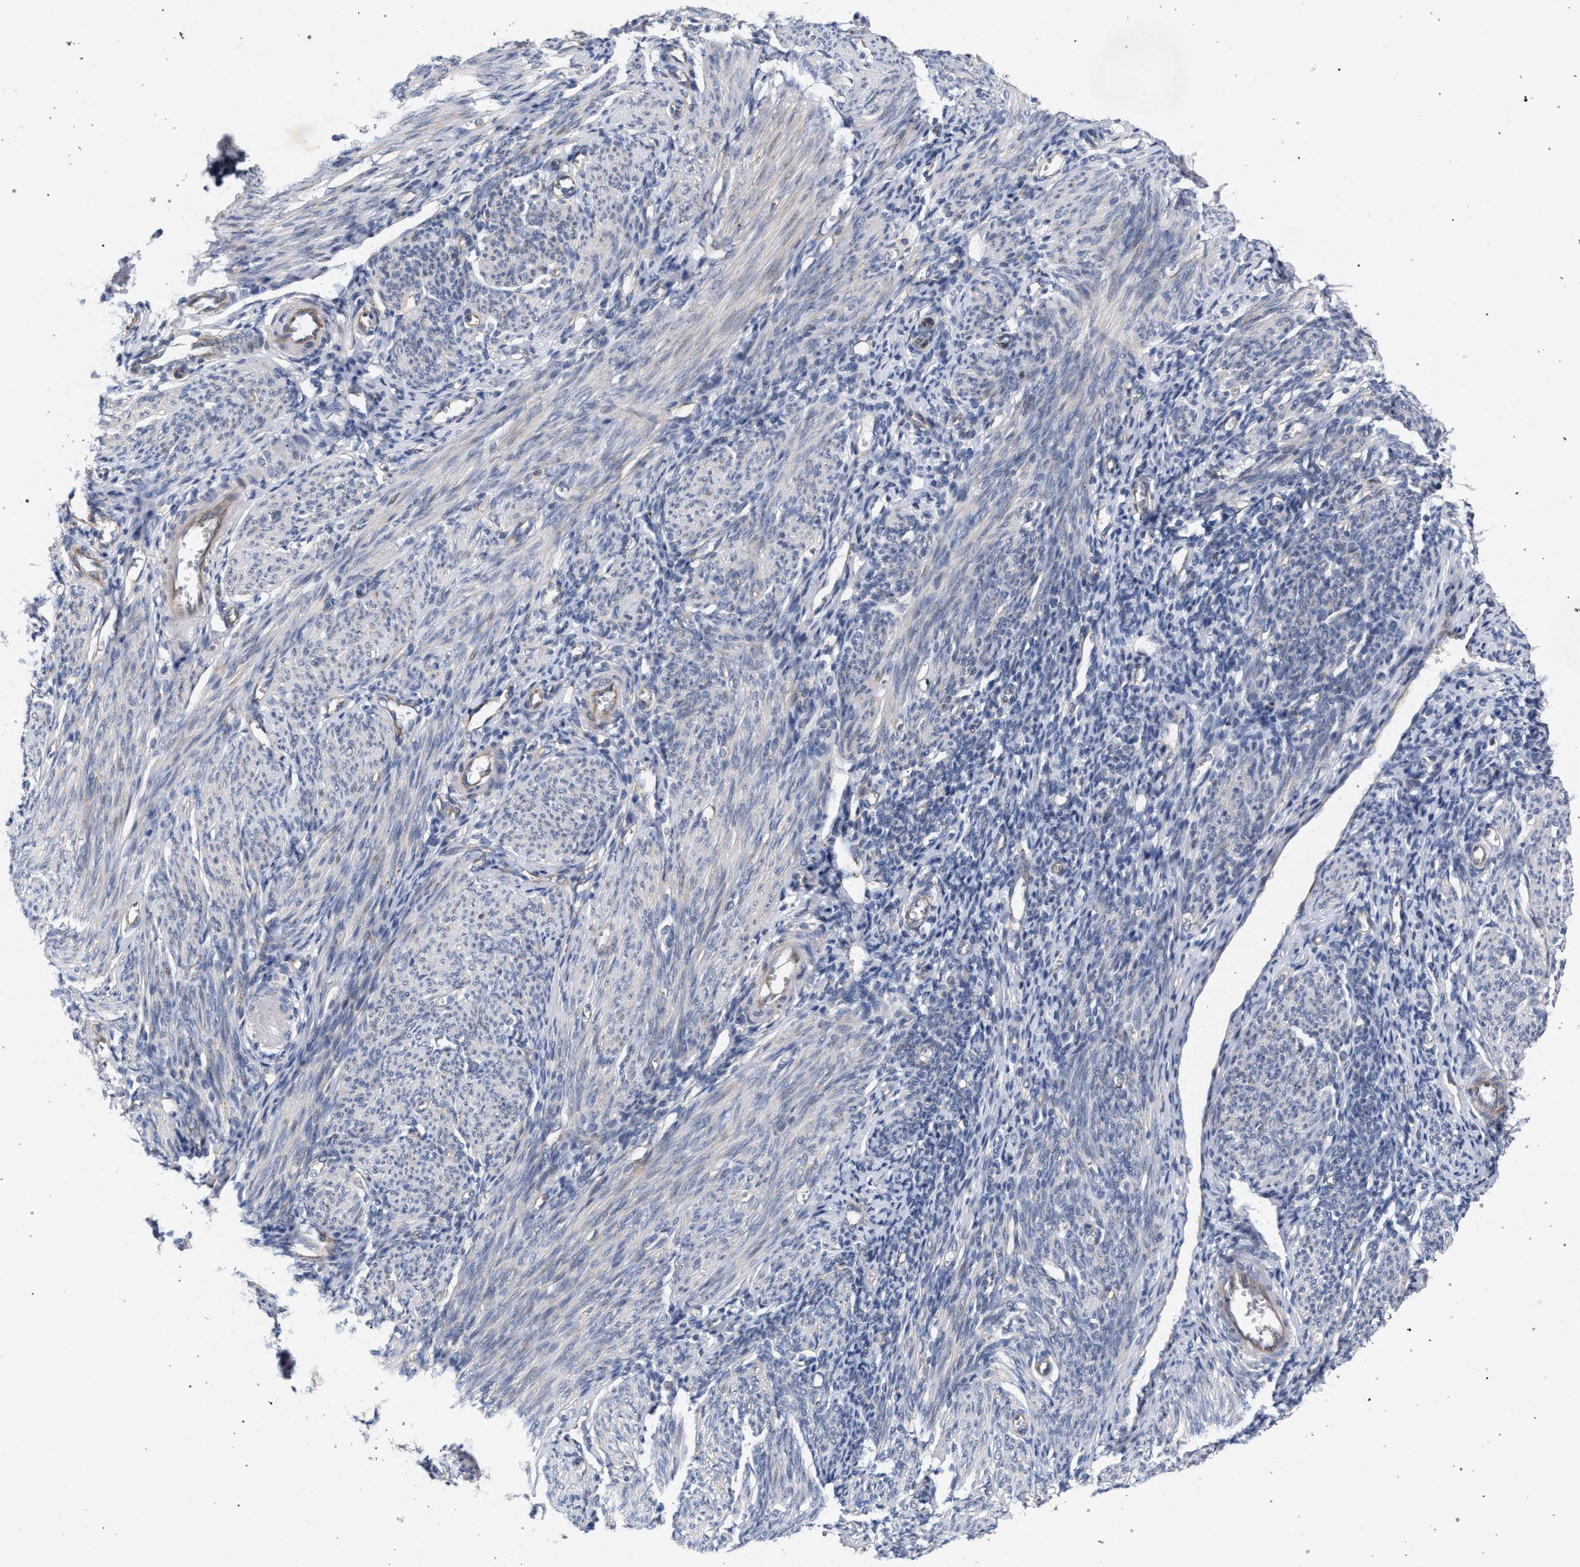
{"staining": {"intensity": "negative", "quantity": "none", "location": "none"}, "tissue": "endometrium", "cell_type": "Cells in endometrial stroma", "image_type": "normal", "snomed": [{"axis": "morphology", "description": "Normal tissue, NOS"}, {"axis": "morphology", "description": "Adenocarcinoma, NOS"}, {"axis": "topography", "description": "Endometrium"}], "caption": "The histopathology image displays no significant staining in cells in endometrial stroma of endometrium.", "gene": "MAMDC2", "patient": {"sex": "female", "age": 57}}